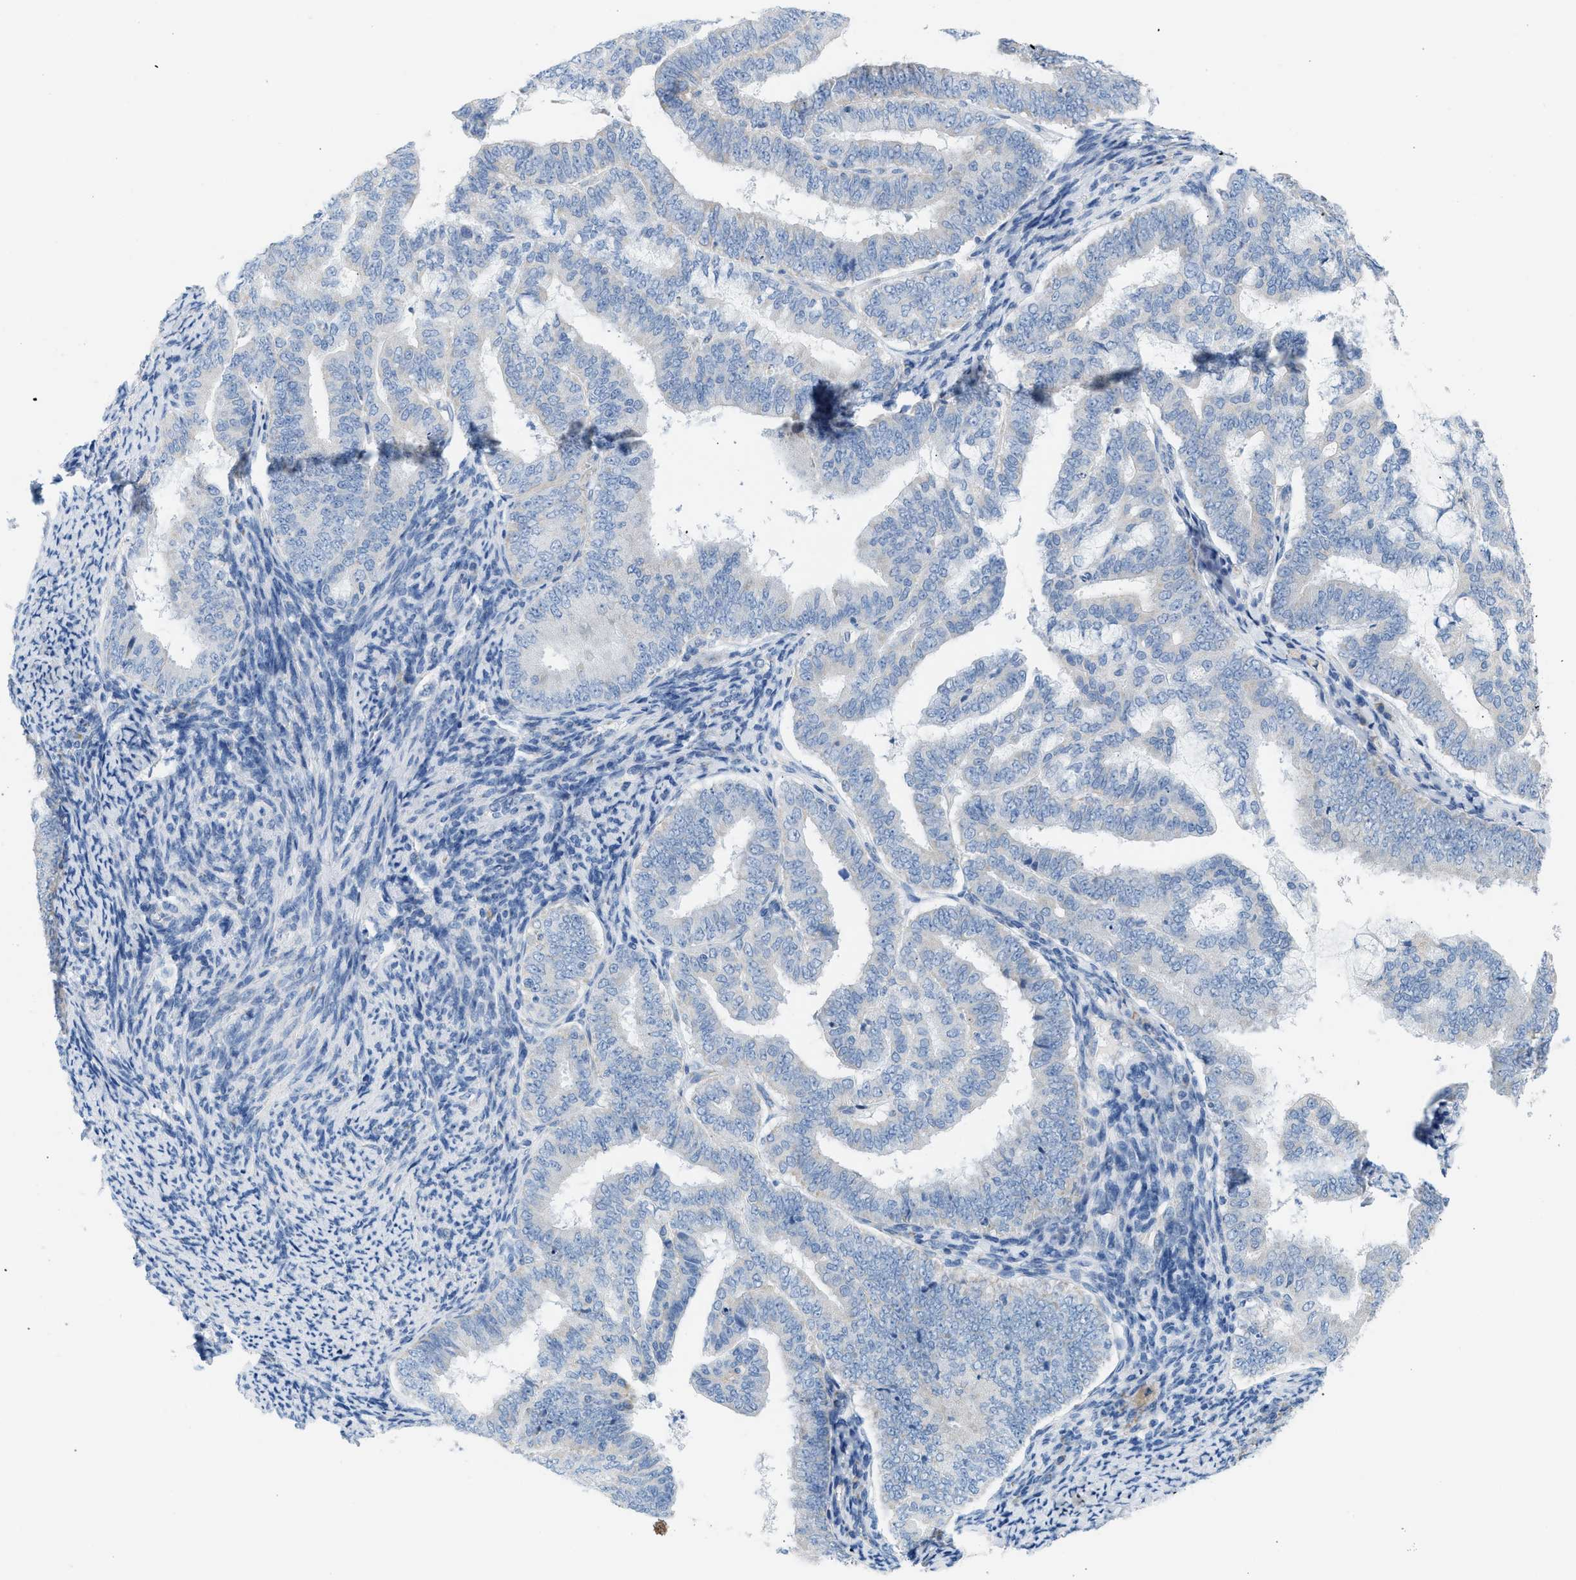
{"staining": {"intensity": "negative", "quantity": "none", "location": "none"}, "tissue": "endometrial cancer", "cell_type": "Tumor cells", "image_type": "cancer", "snomed": [{"axis": "morphology", "description": "Adenocarcinoma, NOS"}, {"axis": "topography", "description": "Endometrium"}], "caption": "Immunohistochemistry (IHC) image of human endometrial cancer stained for a protein (brown), which demonstrates no positivity in tumor cells.", "gene": "NDUFS8", "patient": {"sex": "female", "age": 63}}